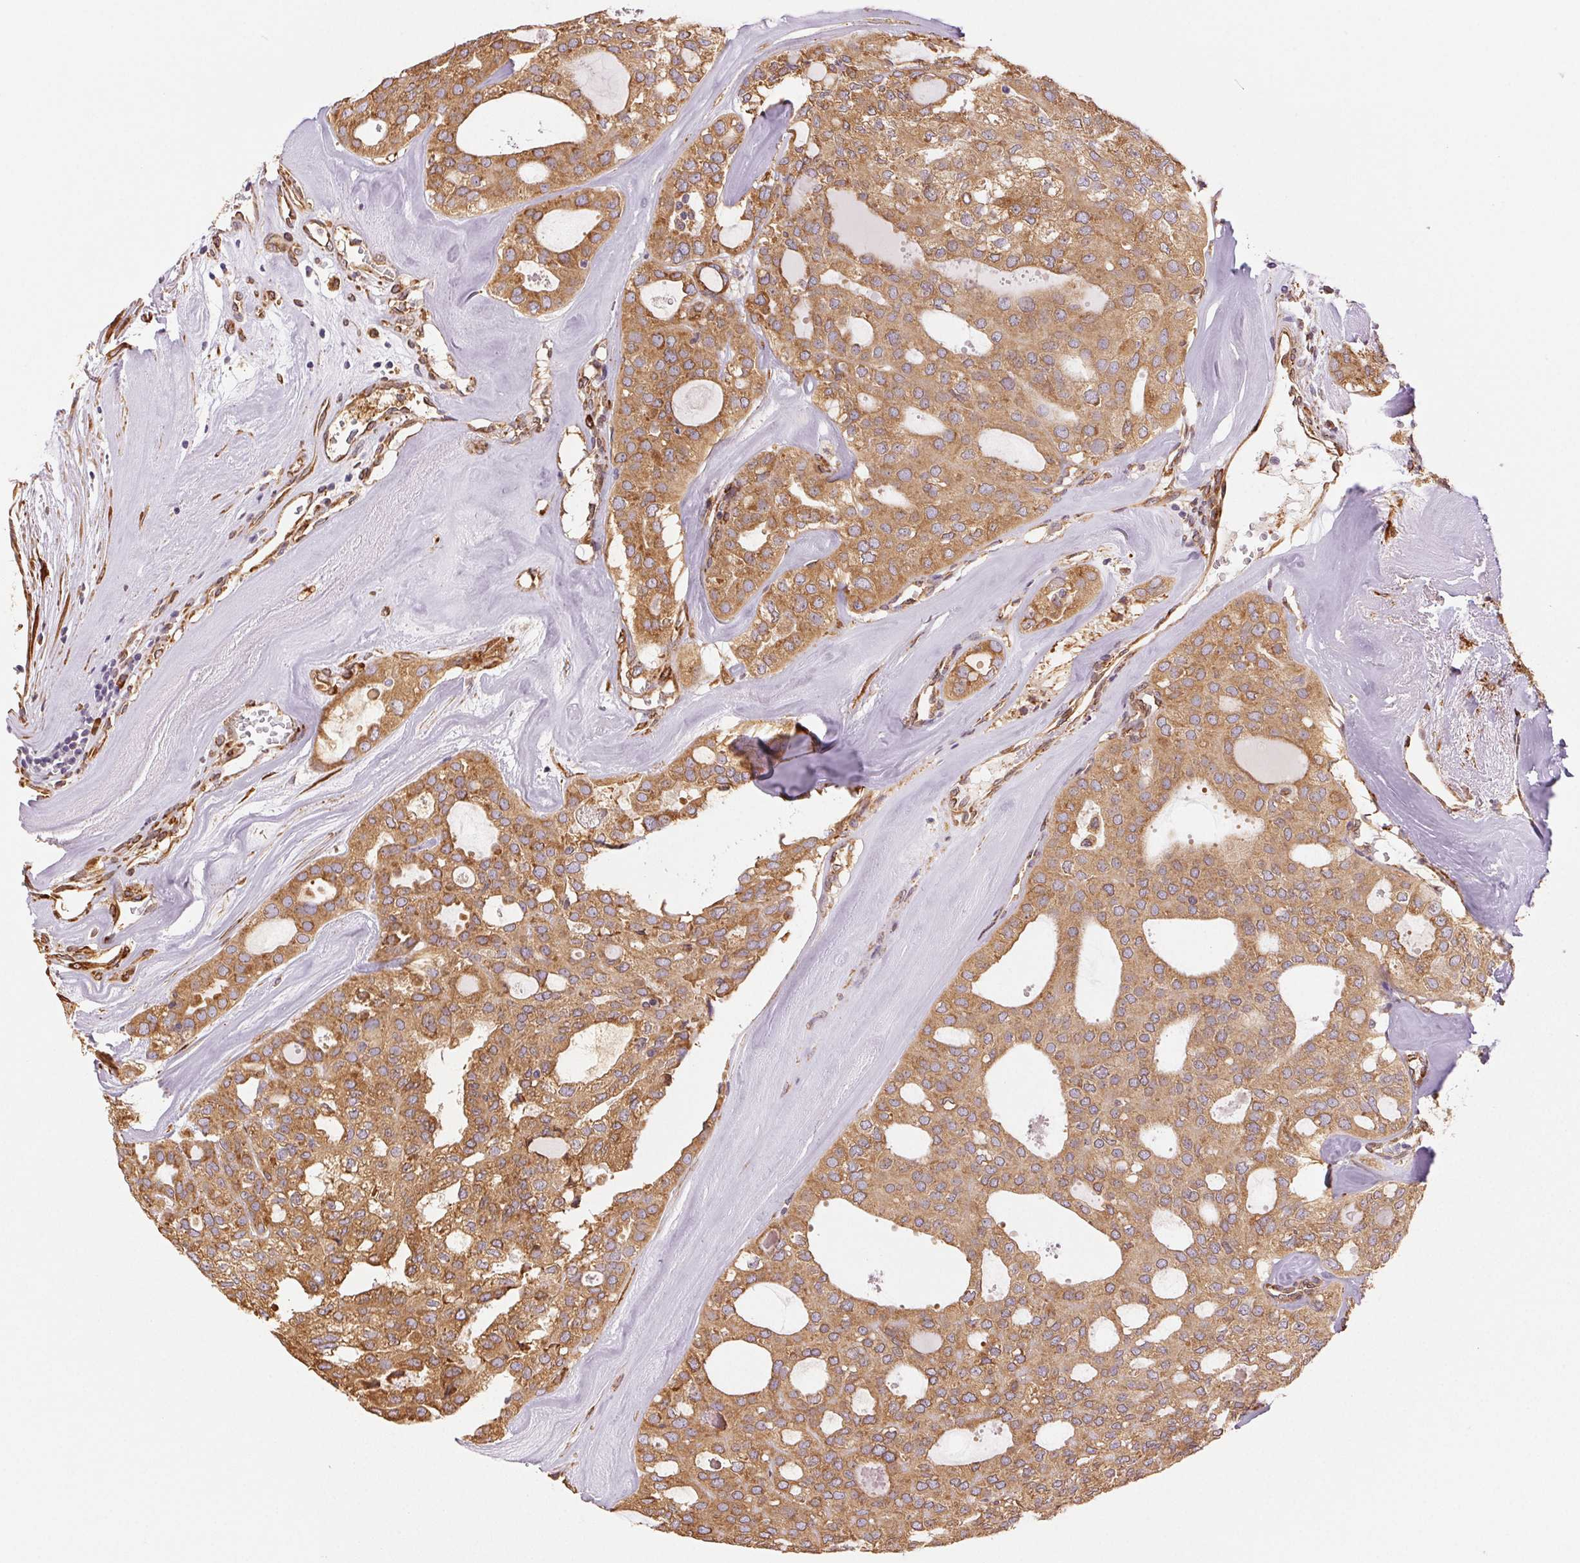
{"staining": {"intensity": "moderate", "quantity": ">75%", "location": "cytoplasmic/membranous"}, "tissue": "thyroid cancer", "cell_type": "Tumor cells", "image_type": "cancer", "snomed": [{"axis": "morphology", "description": "Follicular adenoma carcinoma, NOS"}, {"axis": "topography", "description": "Thyroid gland"}], "caption": "This is a micrograph of immunohistochemistry (IHC) staining of thyroid cancer, which shows moderate expression in the cytoplasmic/membranous of tumor cells.", "gene": "RCN3", "patient": {"sex": "male", "age": 75}}